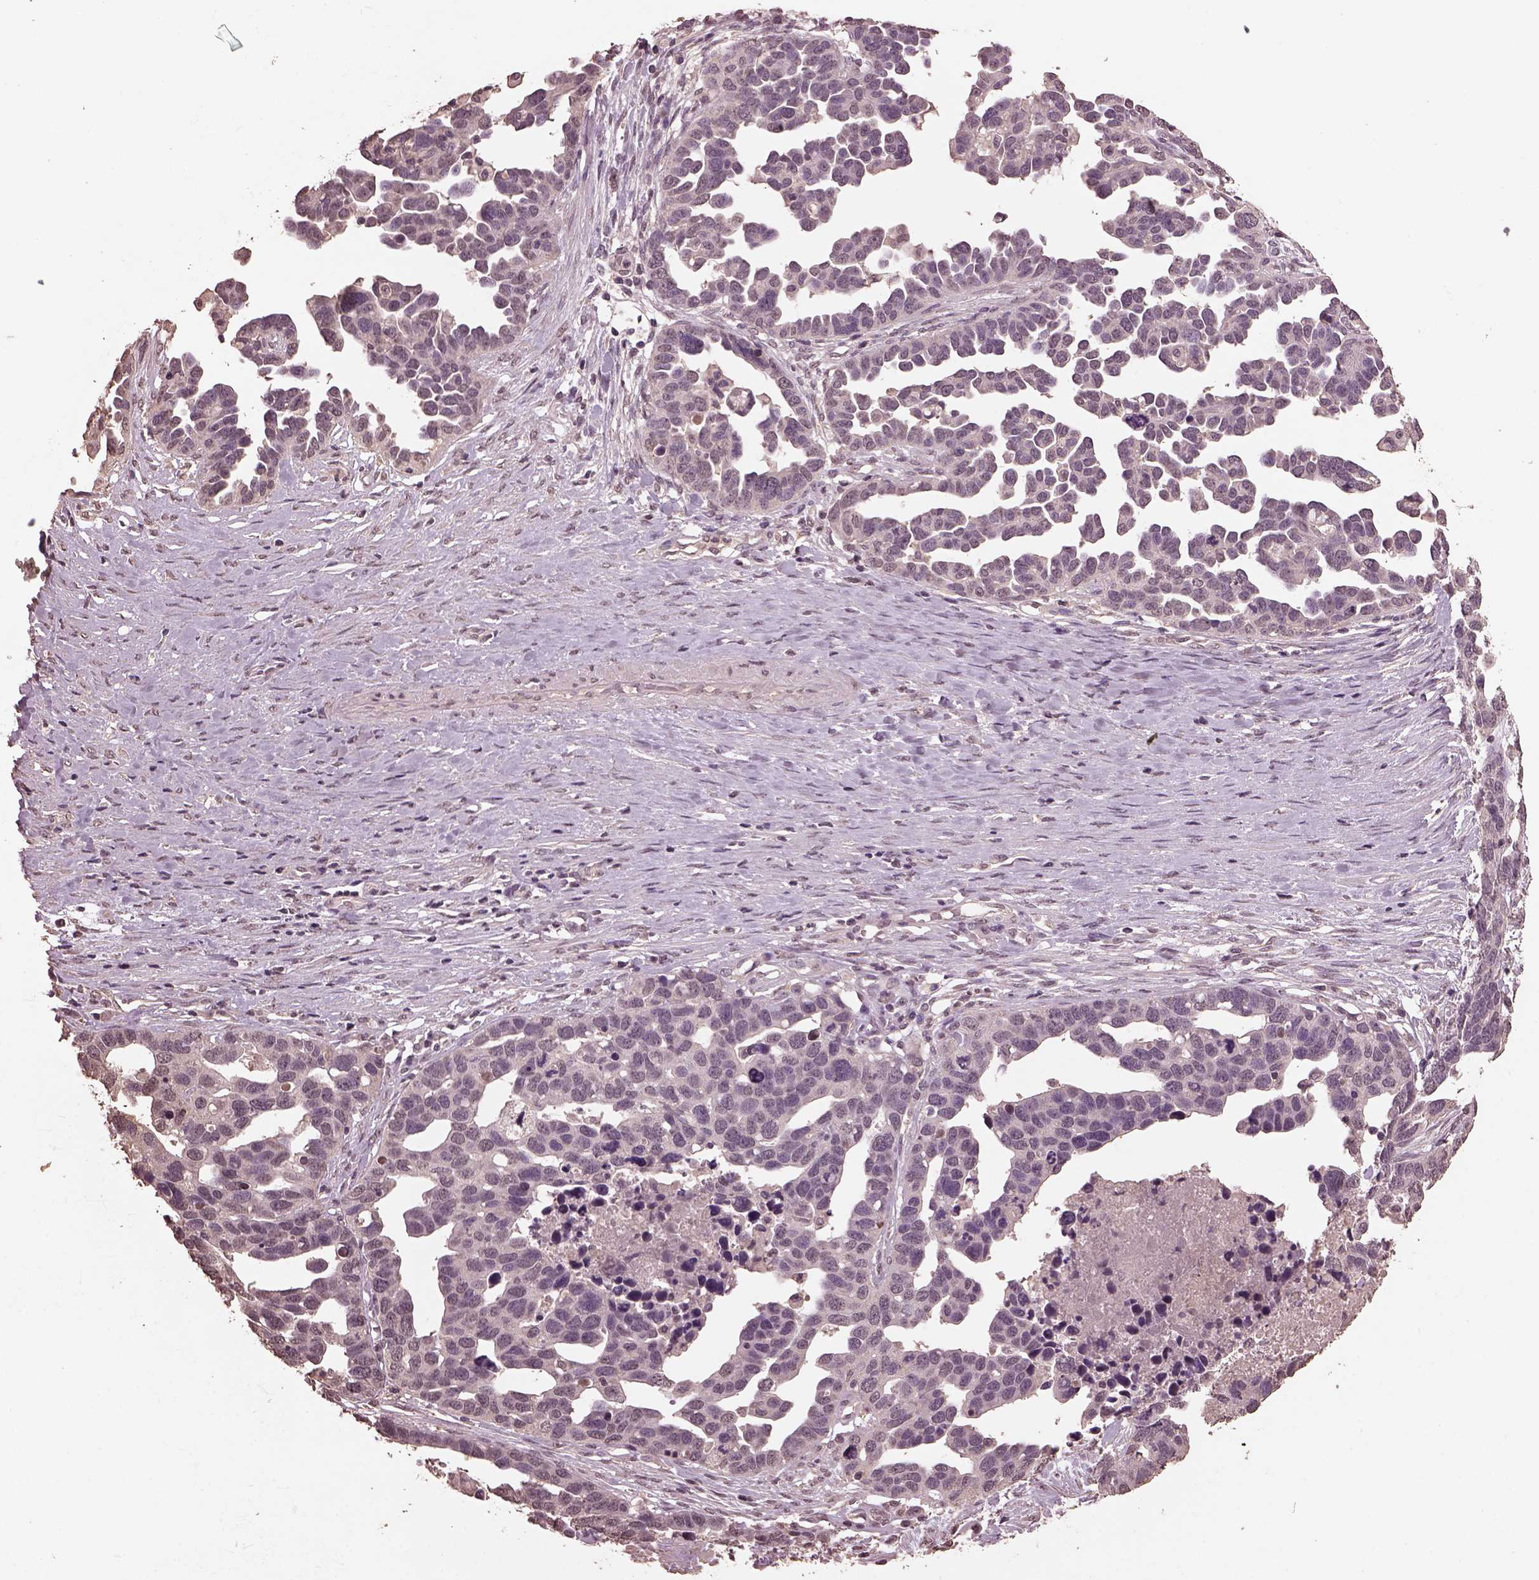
{"staining": {"intensity": "negative", "quantity": "none", "location": "none"}, "tissue": "ovarian cancer", "cell_type": "Tumor cells", "image_type": "cancer", "snomed": [{"axis": "morphology", "description": "Cystadenocarcinoma, serous, NOS"}, {"axis": "topography", "description": "Ovary"}], "caption": "Immunohistochemistry of ovarian serous cystadenocarcinoma reveals no expression in tumor cells.", "gene": "CPT1C", "patient": {"sex": "female", "age": 54}}